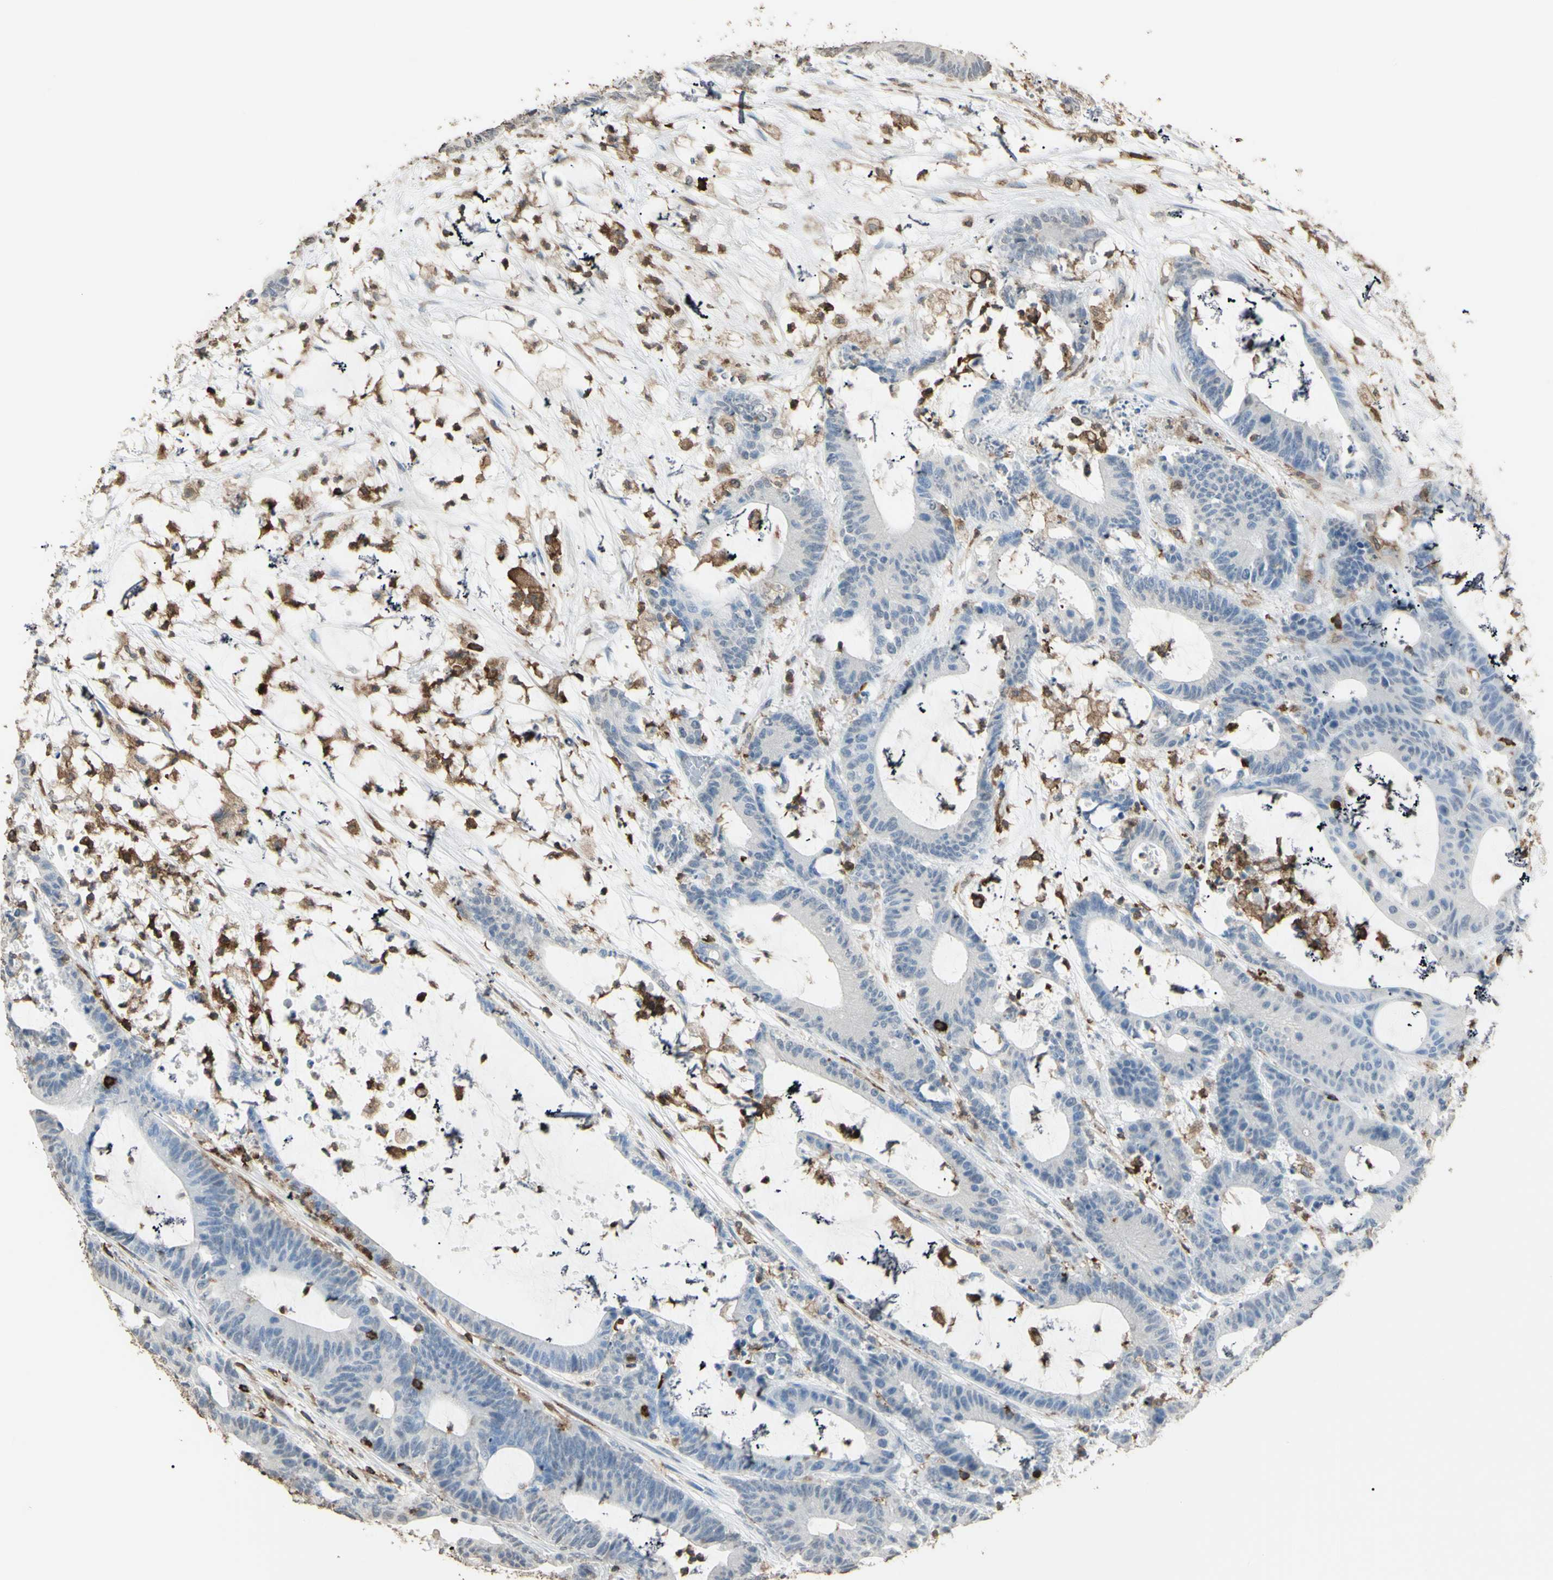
{"staining": {"intensity": "negative", "quantity": "none", "location": "none"}, "tissue": "colorectal cancer", "cell_type": "Tumor cells", "image_type": "cancer", "snomed": [{"axis": "morphology", "description": "Adenocarcinoma, NOS"}, {"axis": "topography", "description": "Colon"}], "caption": "Immunohistochemistry (IHC) of human colorectal cancer (adenocarcinoma) reveals no staining in tumor cells. Brightfield microscopy of IHC stained with DAB (3,3'-diaminobenzidine) (brown) and hematoxylin (blue), captured at high magnification.", "gene": "PSTPIP1", "patient": {"sex": "female", "age": 84}}